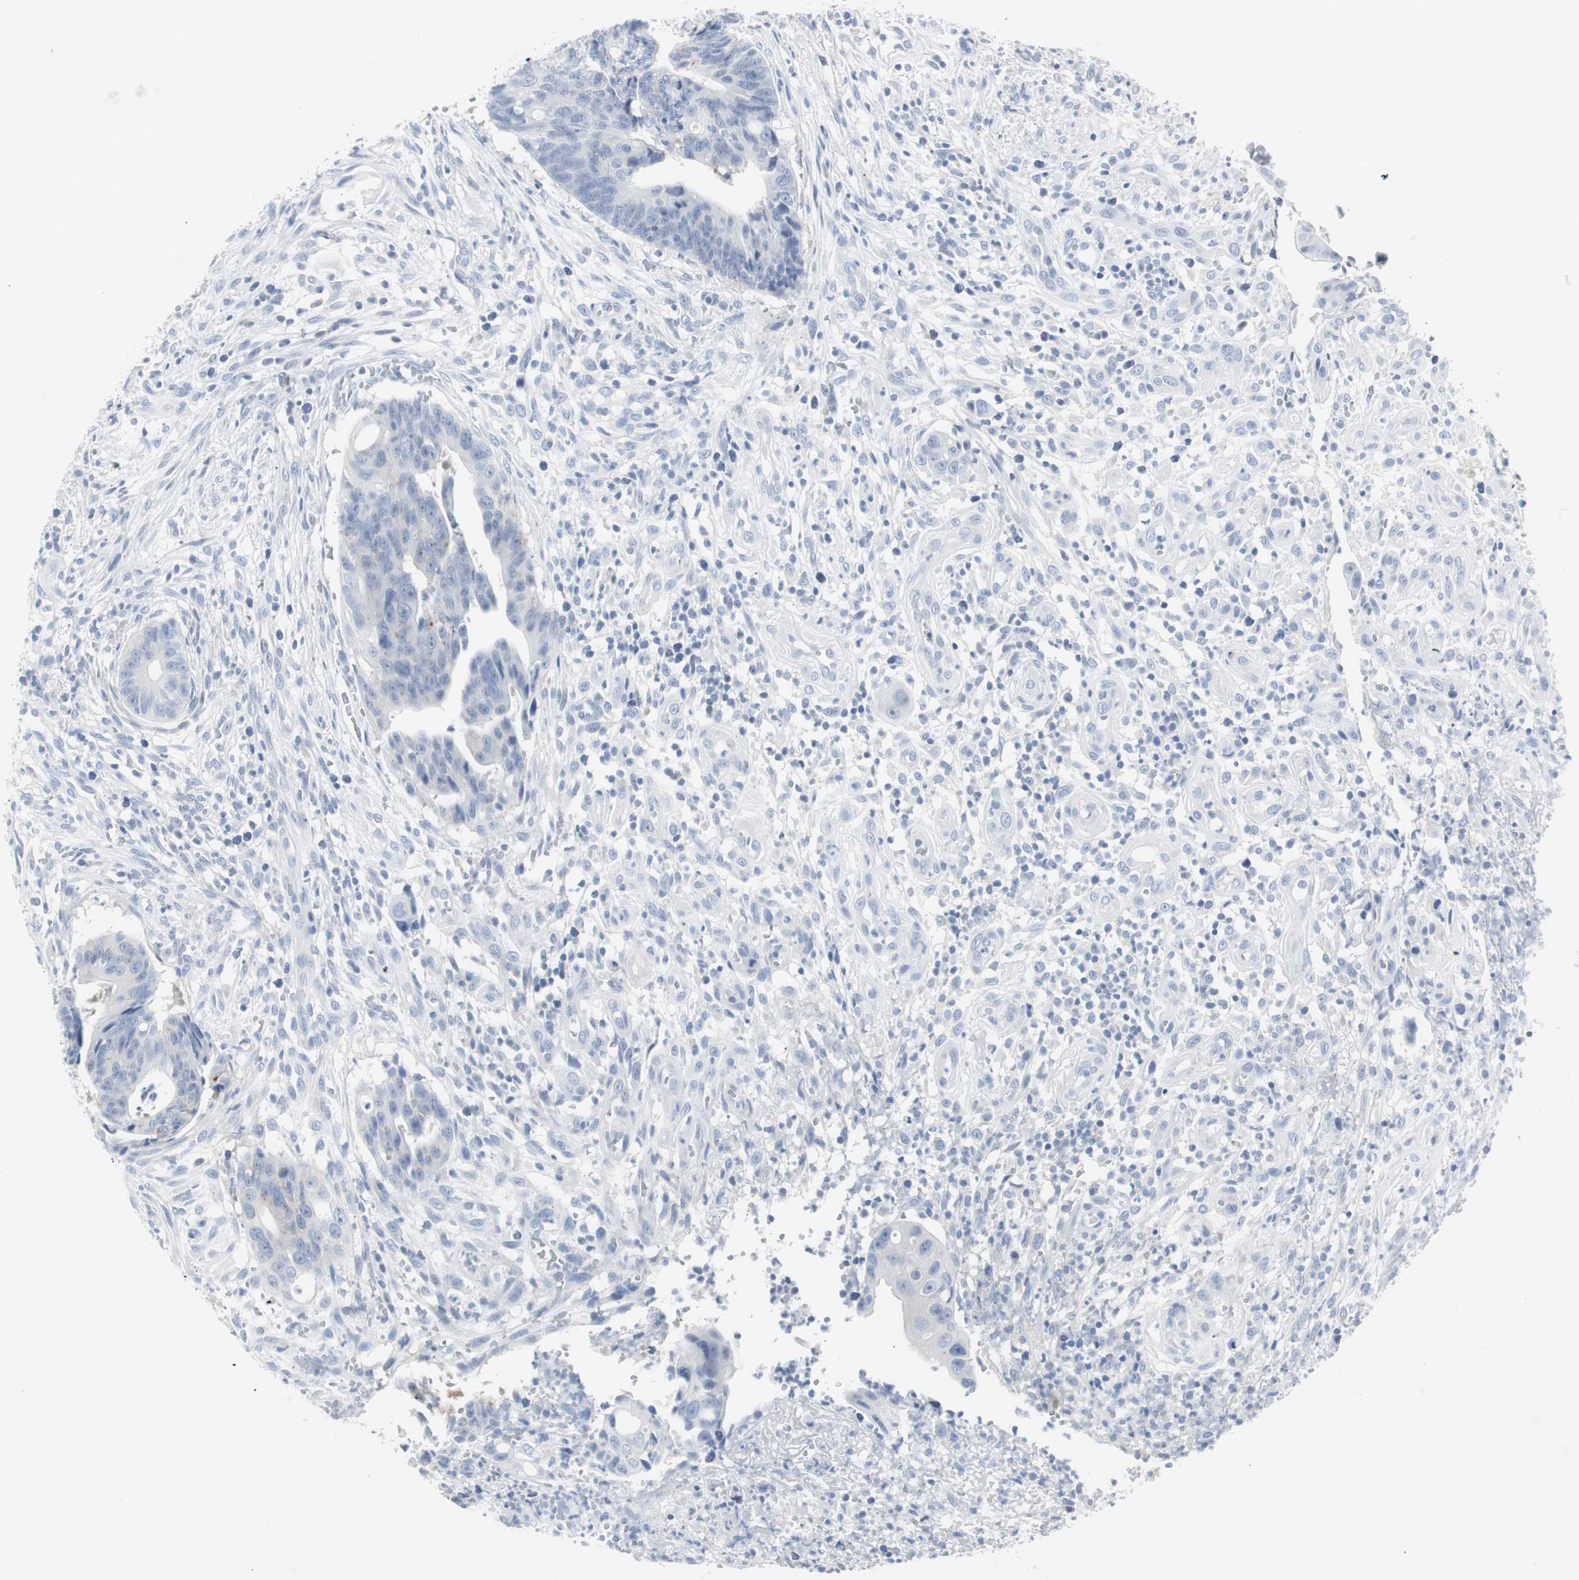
{"staining": {"intensity": "negative", "quantity": "none", "location": "none"}, "tissue": "colorectal cancer", "cell_type": "Tumor cells", "image_type": "cancer", "snomed": [{"axis": "morphology", "description": "Adenocarcinoma, NOS"}, {"axis": "topography", "description": "Colon"}], "caption": "High magnification brightfield microscopy of adenocarcinoma (colorectal) stained with DAB (3,3'-diaminobenzidine) (brown) and counterstained with hematoxylin (blue): tumor cells show no significant staining.", "gene": "S100A7", "patient": {"sex": "female", "age": 57}}